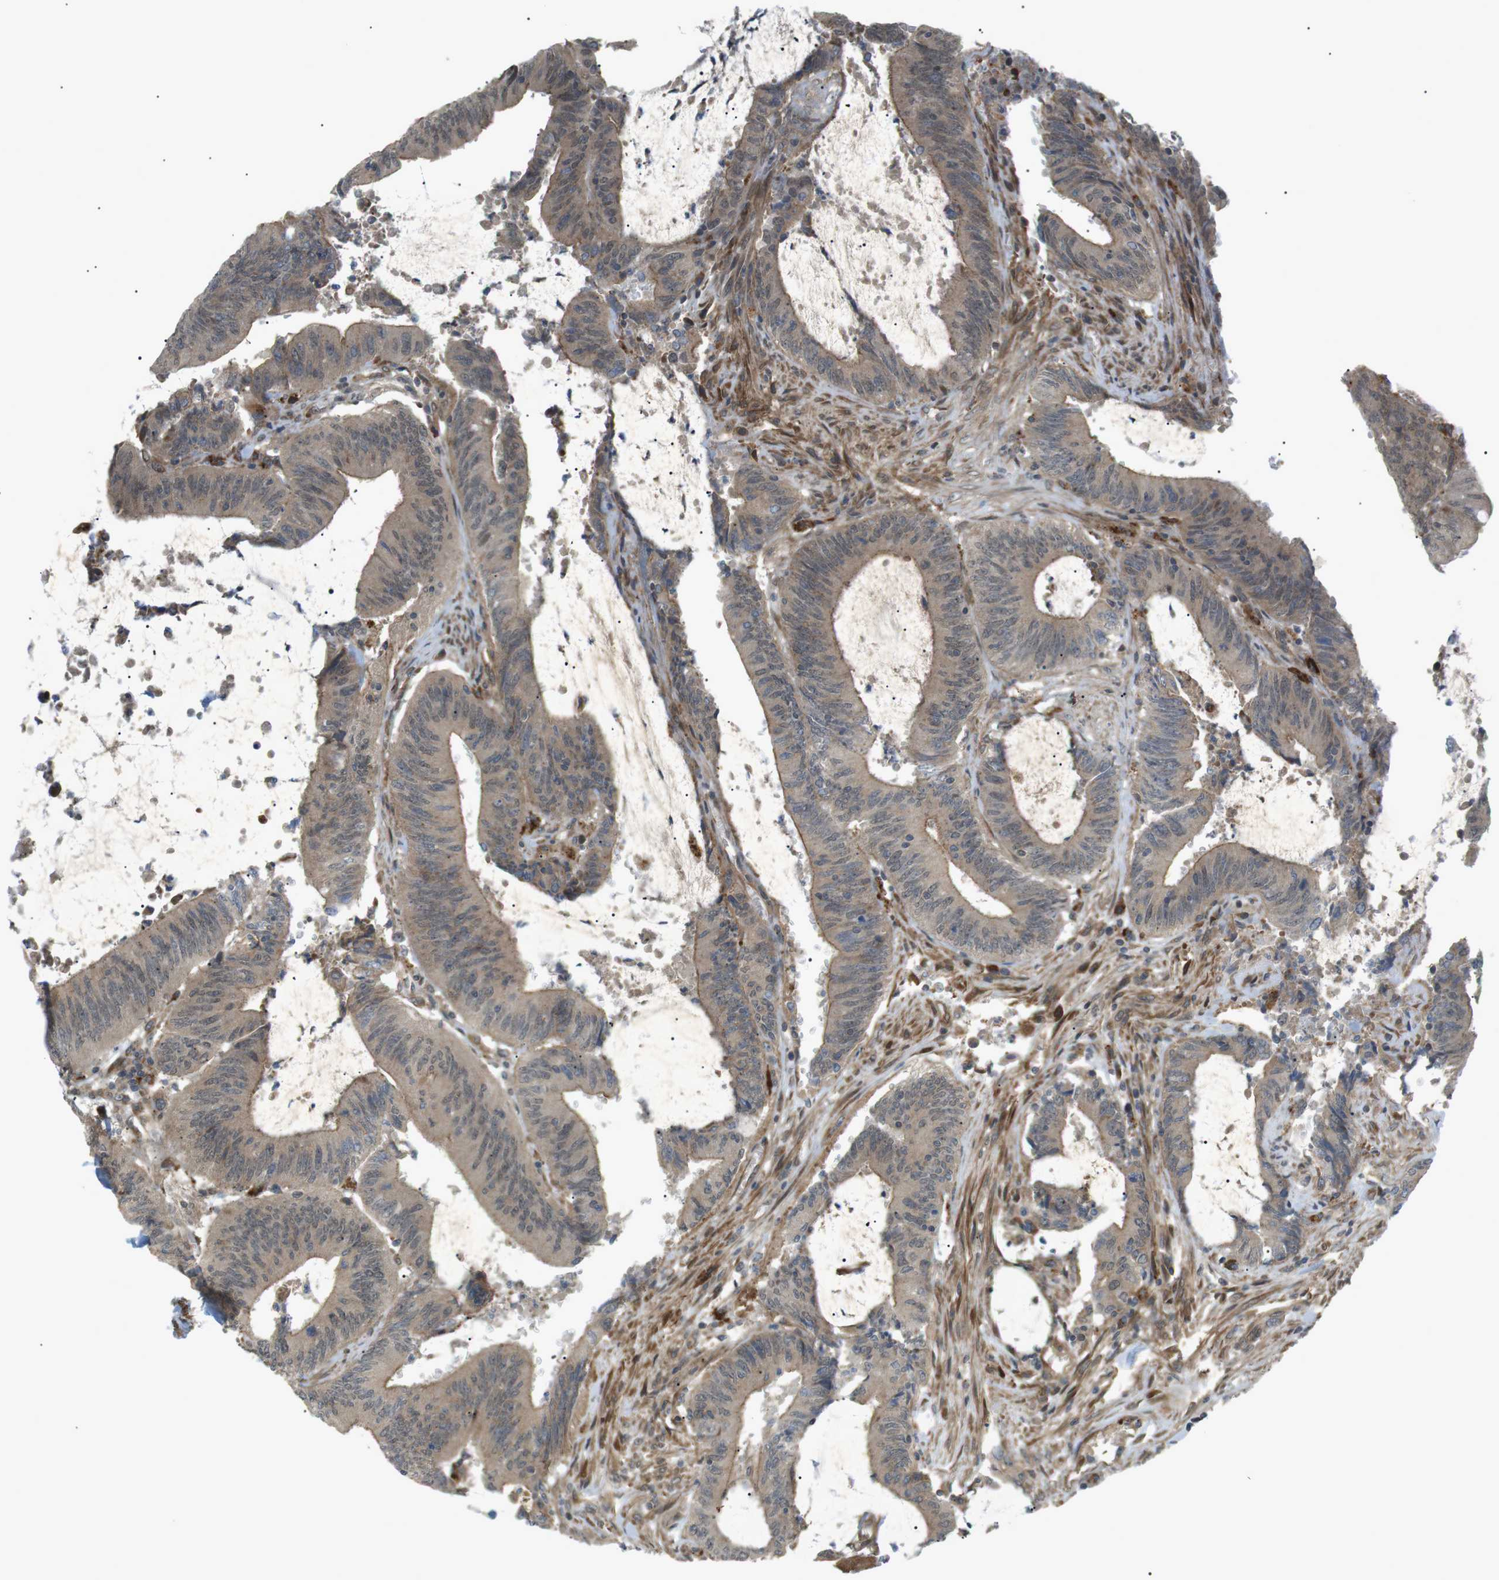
{"staining": {"intensity": "moderate", "quantity": ">75%", "location": "cytoplasmic/membranous"}, "tissue": "colorectal cancer", "cell_type": "Tumor cells", "image_type": "cancer", "snomed": [{"axis": "morphology", "description": "Normal tissue, NOS"}, {"axis": "morphology", "description": "Adenocarcinoma, NOS"}, {"axis": "topography", "description": "Rectum"}], "caption": "Colorectal adenocarcinoma stained with a brown dye exhibits moderate cytoplasmic/membranous positive positivity in approximately >75% of tumor cells.", "gene": "KANK2", "patient": {"sex": "female", "age": 66}}